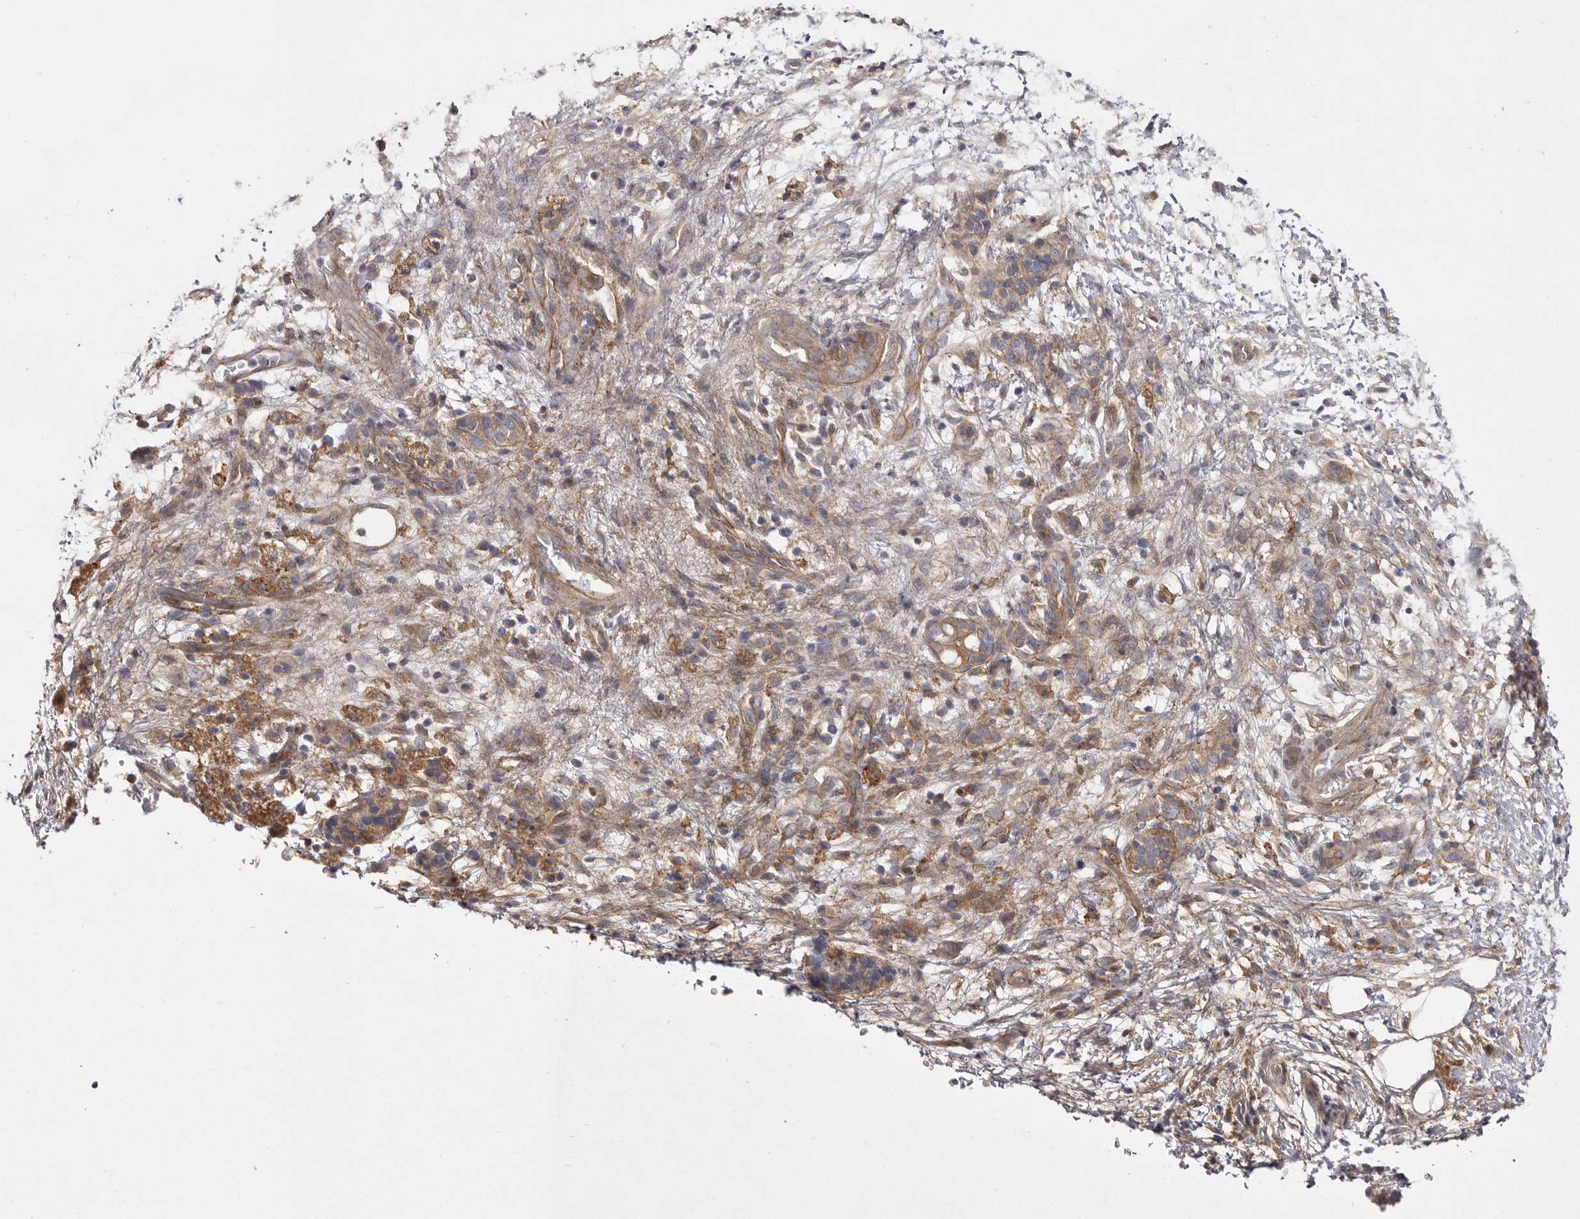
{"staining": {"intensity": "moderate", "quantity": ">75%", "location": "cytoplasmic/membranous"}, "tissue": "pancreatic cancer", "cell_type": "Tumor cells", "image_type": "cancer", "snomed": [{"axis": "morphology", "description": "Adenocarcinoma, NOS"}, {"axis": "topography", "description": "Pancreas"}], "caption": "Immunohistochemical staining of human pancreatic adenocarcinoma reveals moderate cytoplasmic/membranous protein staining in about >75% of tumor cells. (DAB = brown stain, brightfield microscopy at high magnification).", "gene": "OSBPL9", "patient": {"sex": "female", "age": 78}}